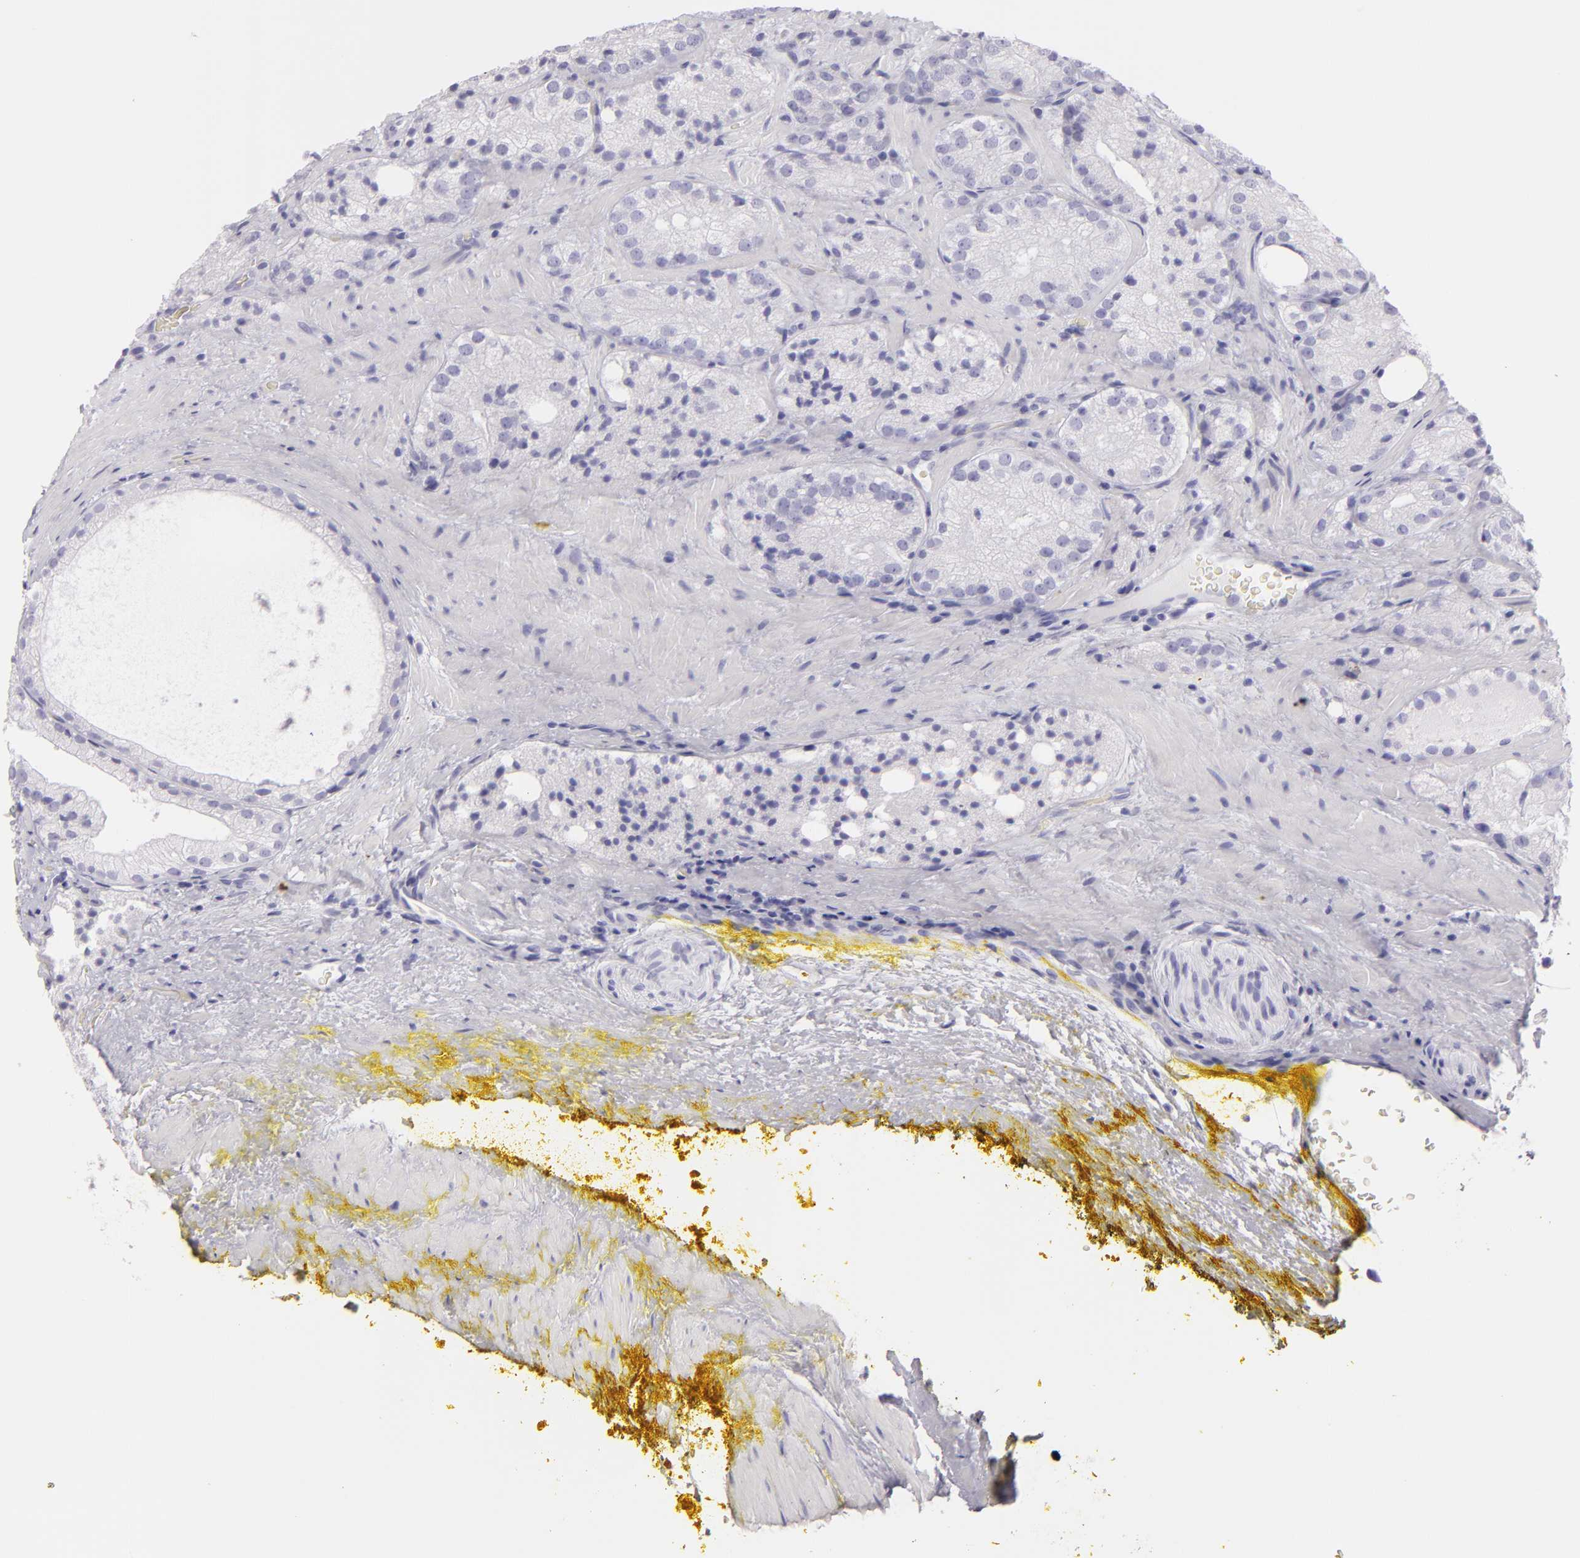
{"staining": {"intensity": "negative", "quantity": "none", "location": "none"}, "tissue": "prostate cancer", "cell_type": "Tumor cells", "image_type": "cancer", "snomed": [{"axis": "morphology", "description": "Adenocarcinoma, Low grade"}, {"axis": "topography", "description": "Prostate"}], "caption": "This is a photomicrograph of immunohistochemistry (IHC) staining of prostate low-grade adenocarcinoma, which shows no expression in tumor cells.", "gene": "MUC5AC", "patient": {"sex": "male", "age": 60}}